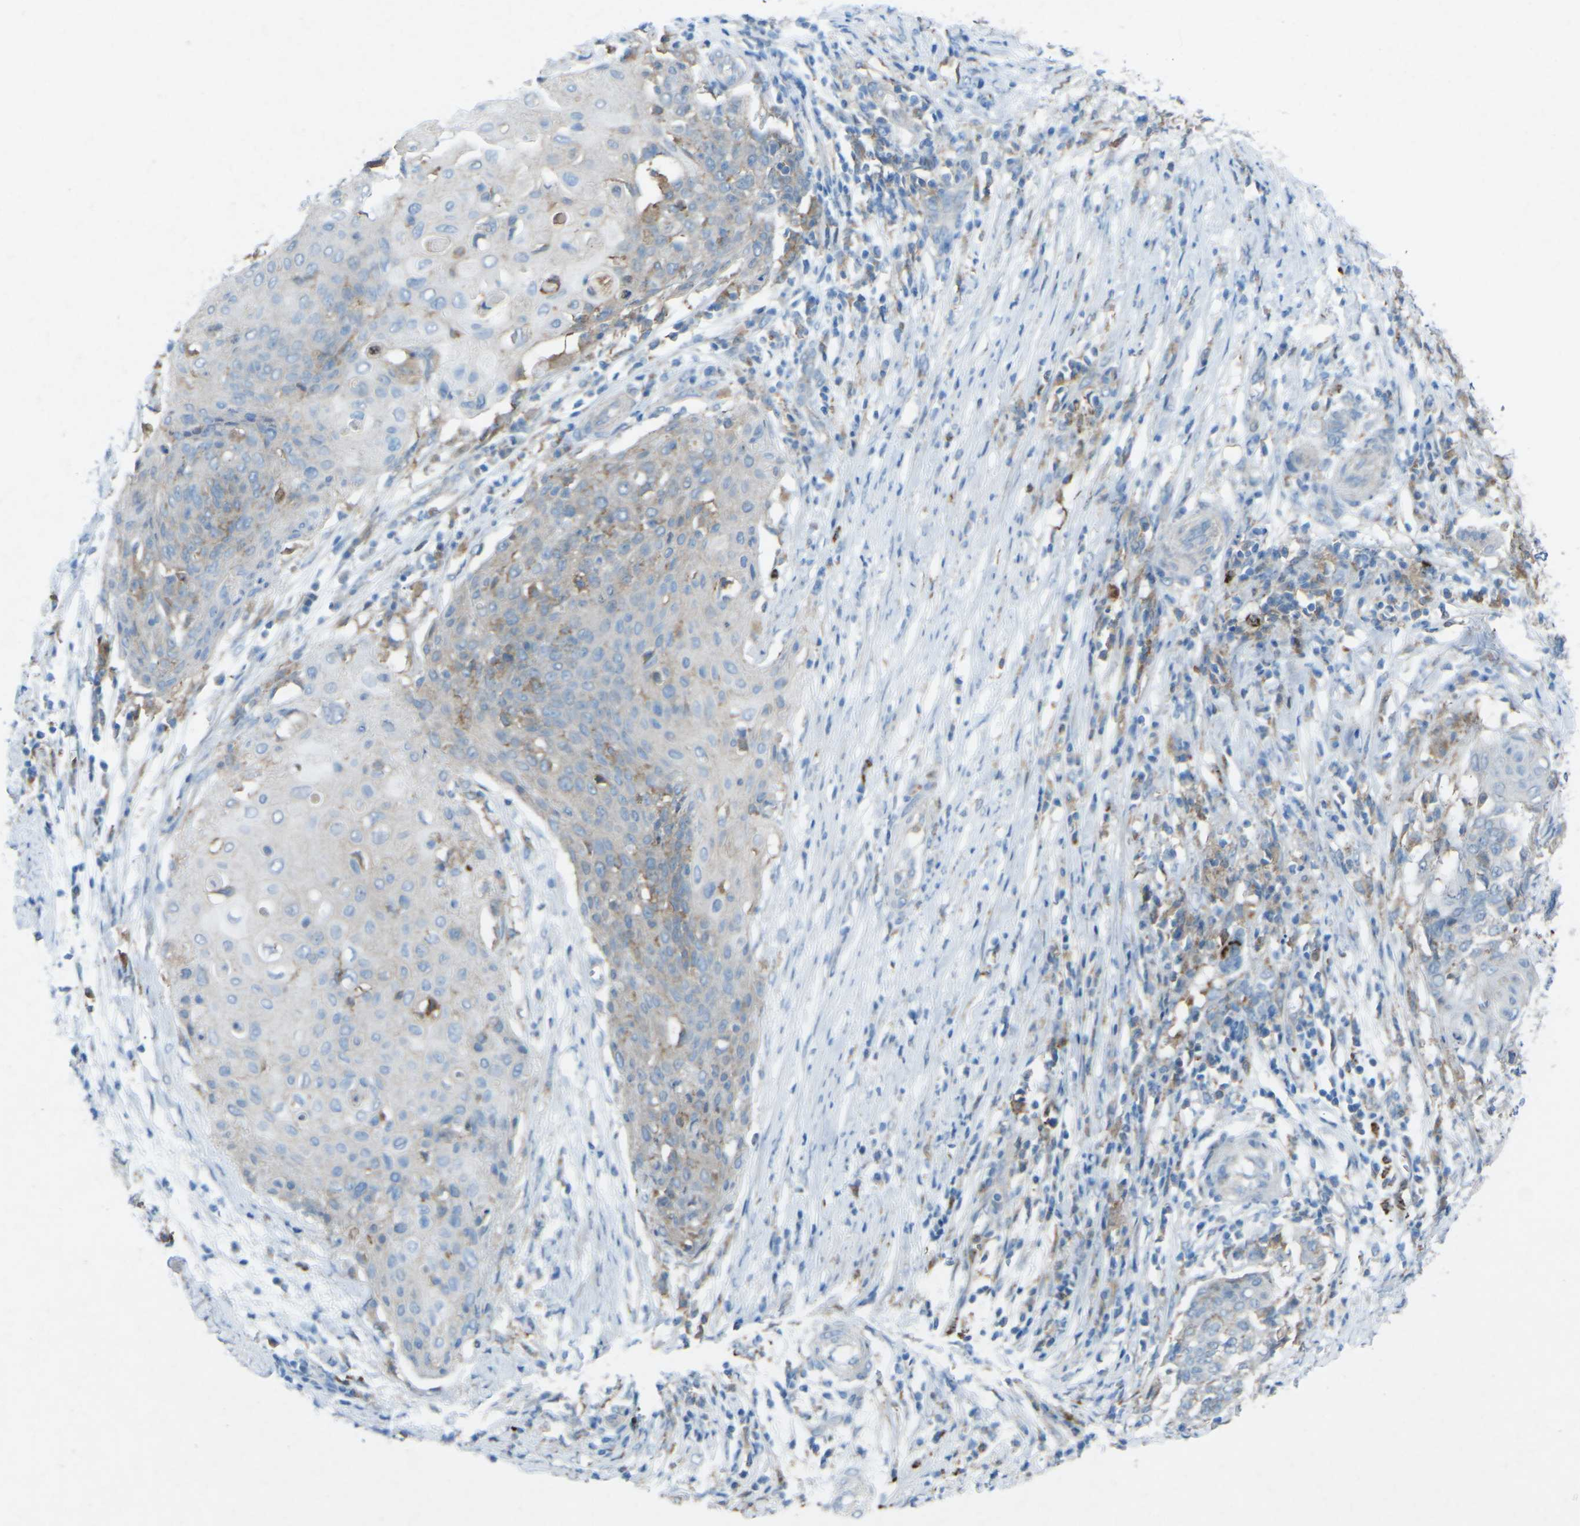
{"staining": {"intensity": "moderate", "quantity": "<25%", "location": "cytoplasmic/membranous"}, "tissue": "cervical cancer", "cell_type": "Tumor cells", "image_type": "cancer", "snomed": [{"axis": "morphology", "description": "Squamous cell carcinoma, NOS"}, {"axis": "topography", "description": "Cervix"}], "caption": "This is an image of immunohistochemistry (IHC) staining of cervical cancer (squamous cell carcinoma), which shows moderate staining in the cytoplasmic/membranous of tumor cells.", "gene": "STK11", "patient": {"sex": "female", "age": 39}}